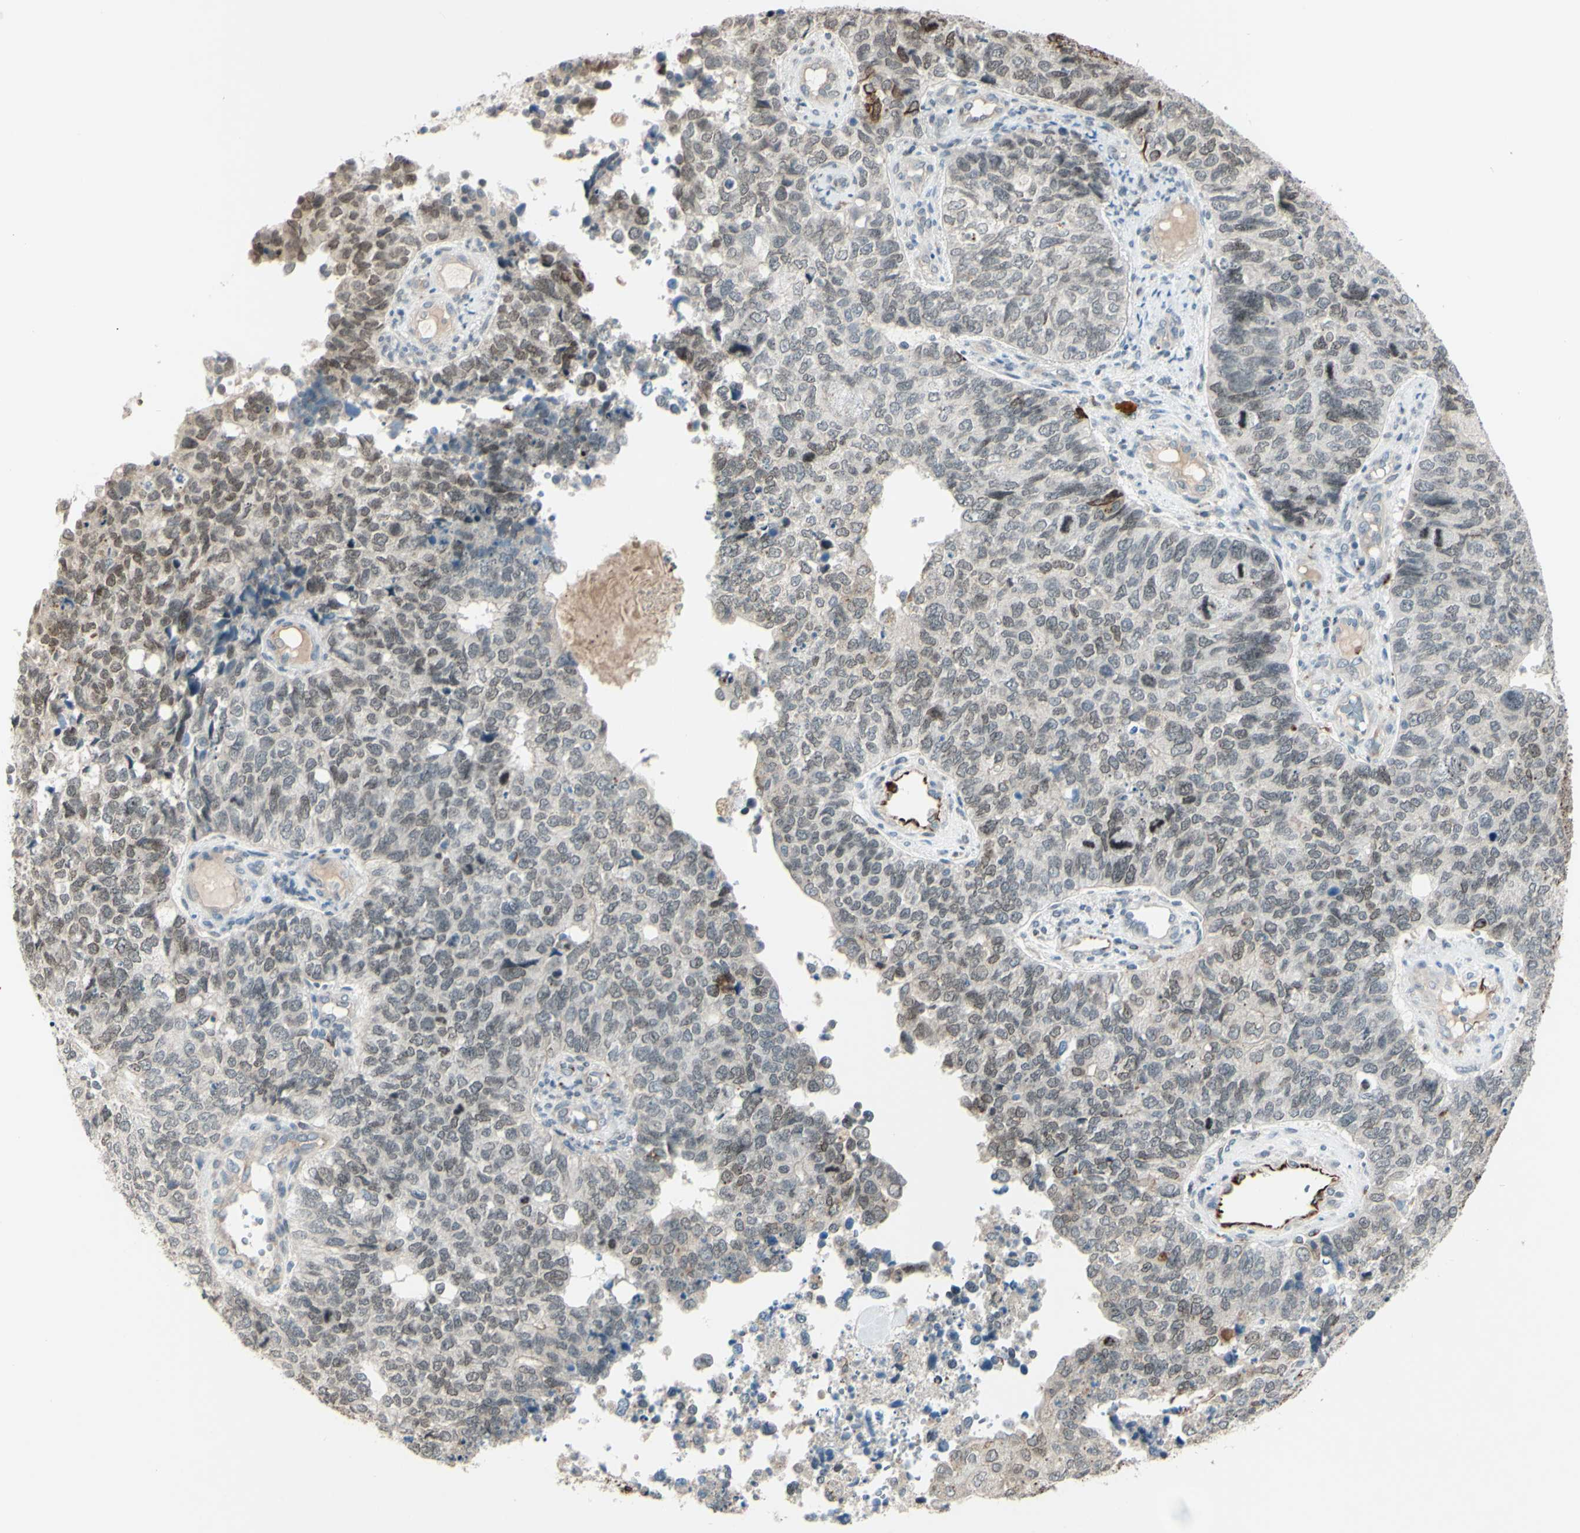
{"staining": {"intensity": "weak", "quantity": "<25%", "location": "nuclear"}, "tissue": "cervical cancer", "cell_type": "Tumor cells", "image_type": "cancer", "snomed": [{"axis": "morphology", "description": "Squamous cell carcinoma, NOS"}, {"axis": "topography", "description": "Cervix"}], "caption": "Tumor cells show no significant positivity in cervical cancer (squamous cell carcinoma).", "gene": "FGFR2", "patient": {"sex": "female", "age": 63}}